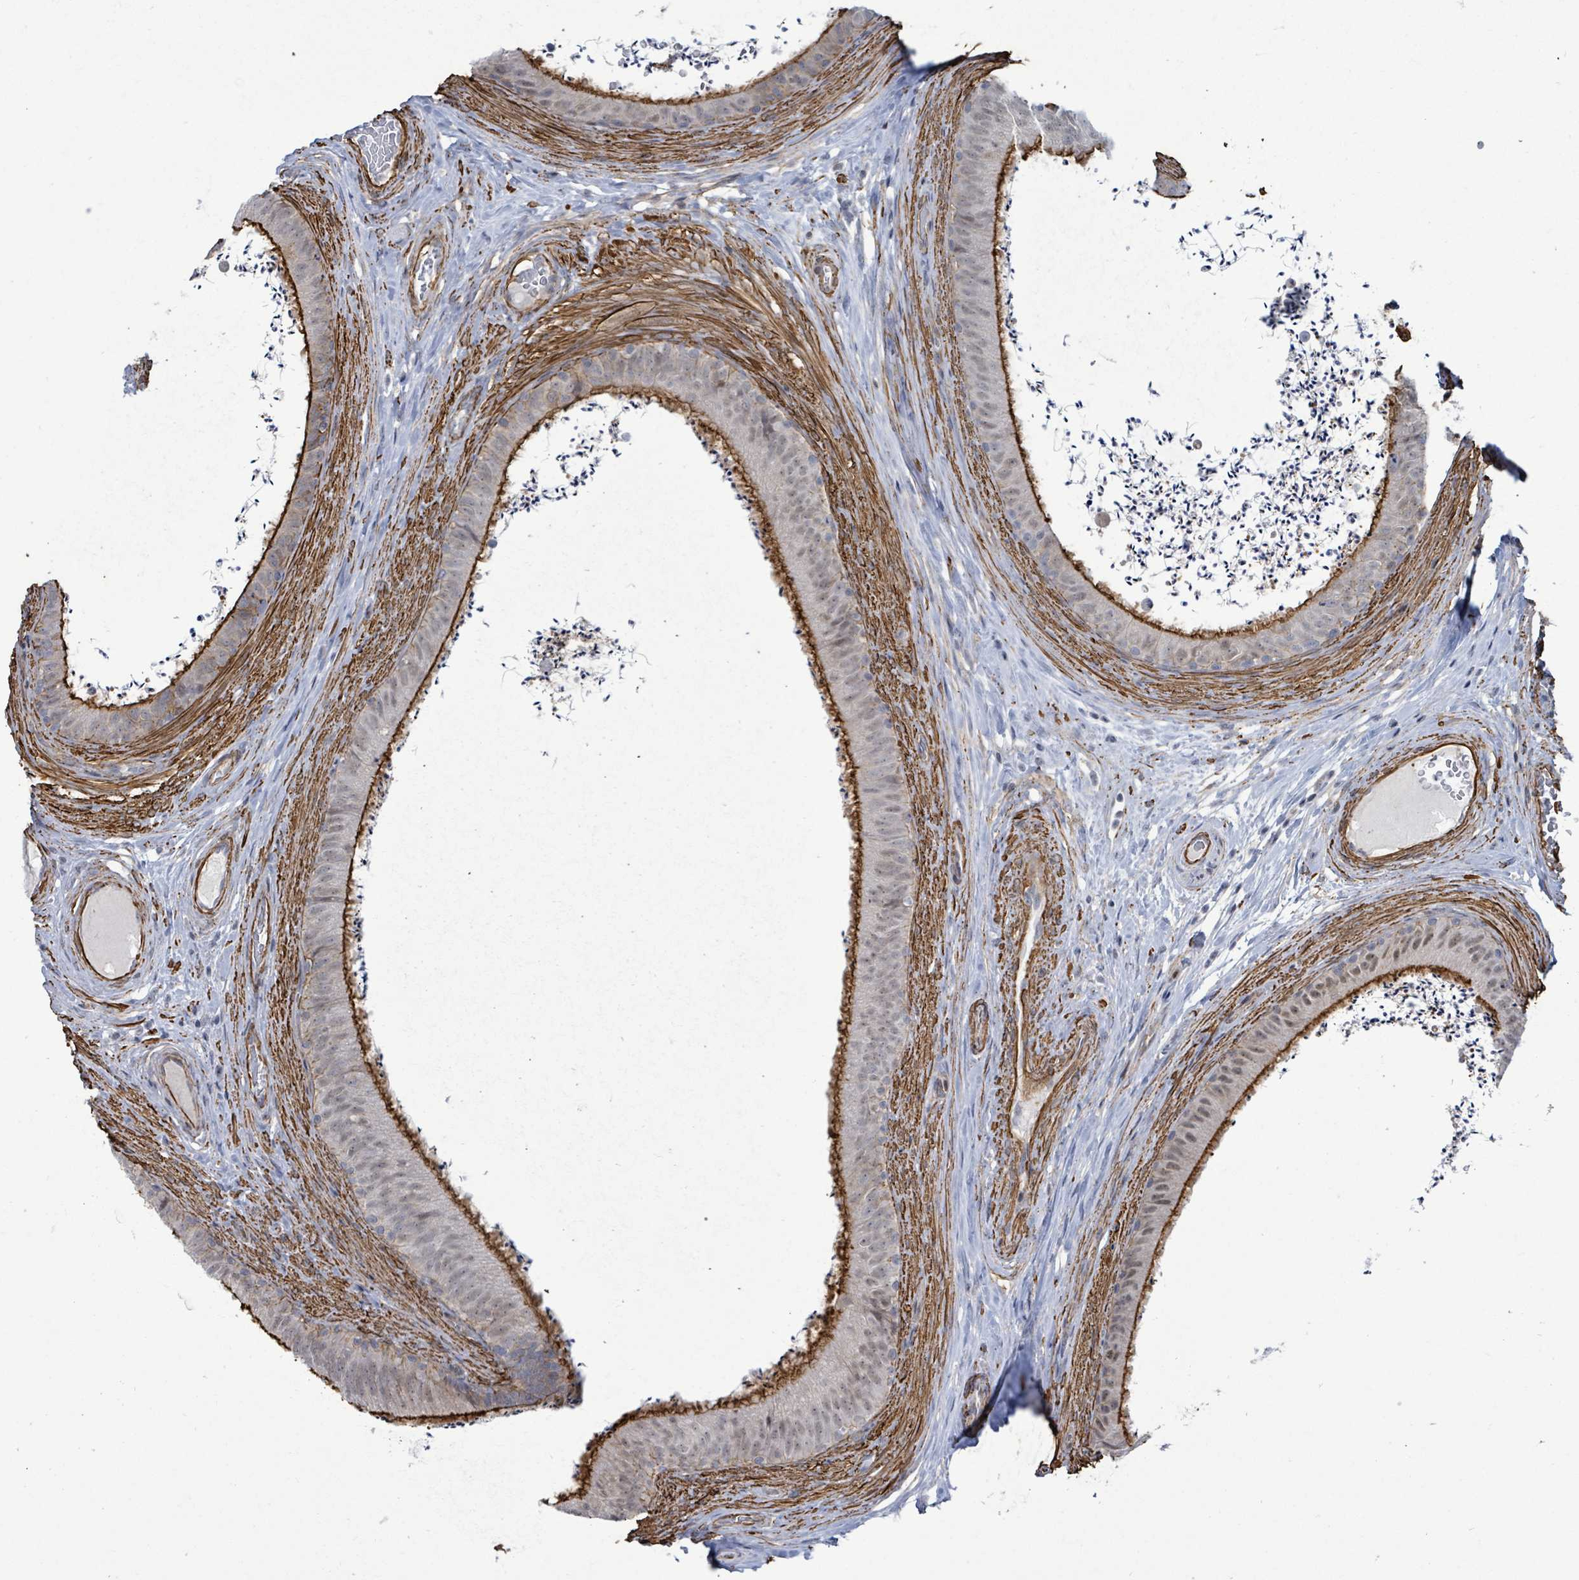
{"staining": {"intensity": "strong", "quantity": "25%-75%", "location": "cytoplasmic/membranous,nuclear"}, "tissue": "epididymis", "cell_type": "Glandular cells", "image_type": "normal", "snomed": [{"axis": "morphology", "description": "Normal tissue, NOS"}, {"axis": "topography", "description": "Testis"}, {"axis": "topography", "description": "Epididymis"}], "caption": "There is high levels of strong cytoplasmic/membranous,nuclear staining in glandular cells of unremarkable epididymis, as demonstrated by immunohistochemical staining (brown color).", "gene": "DMRTC1B", "patient": {"sex": "male", "age": 41}}